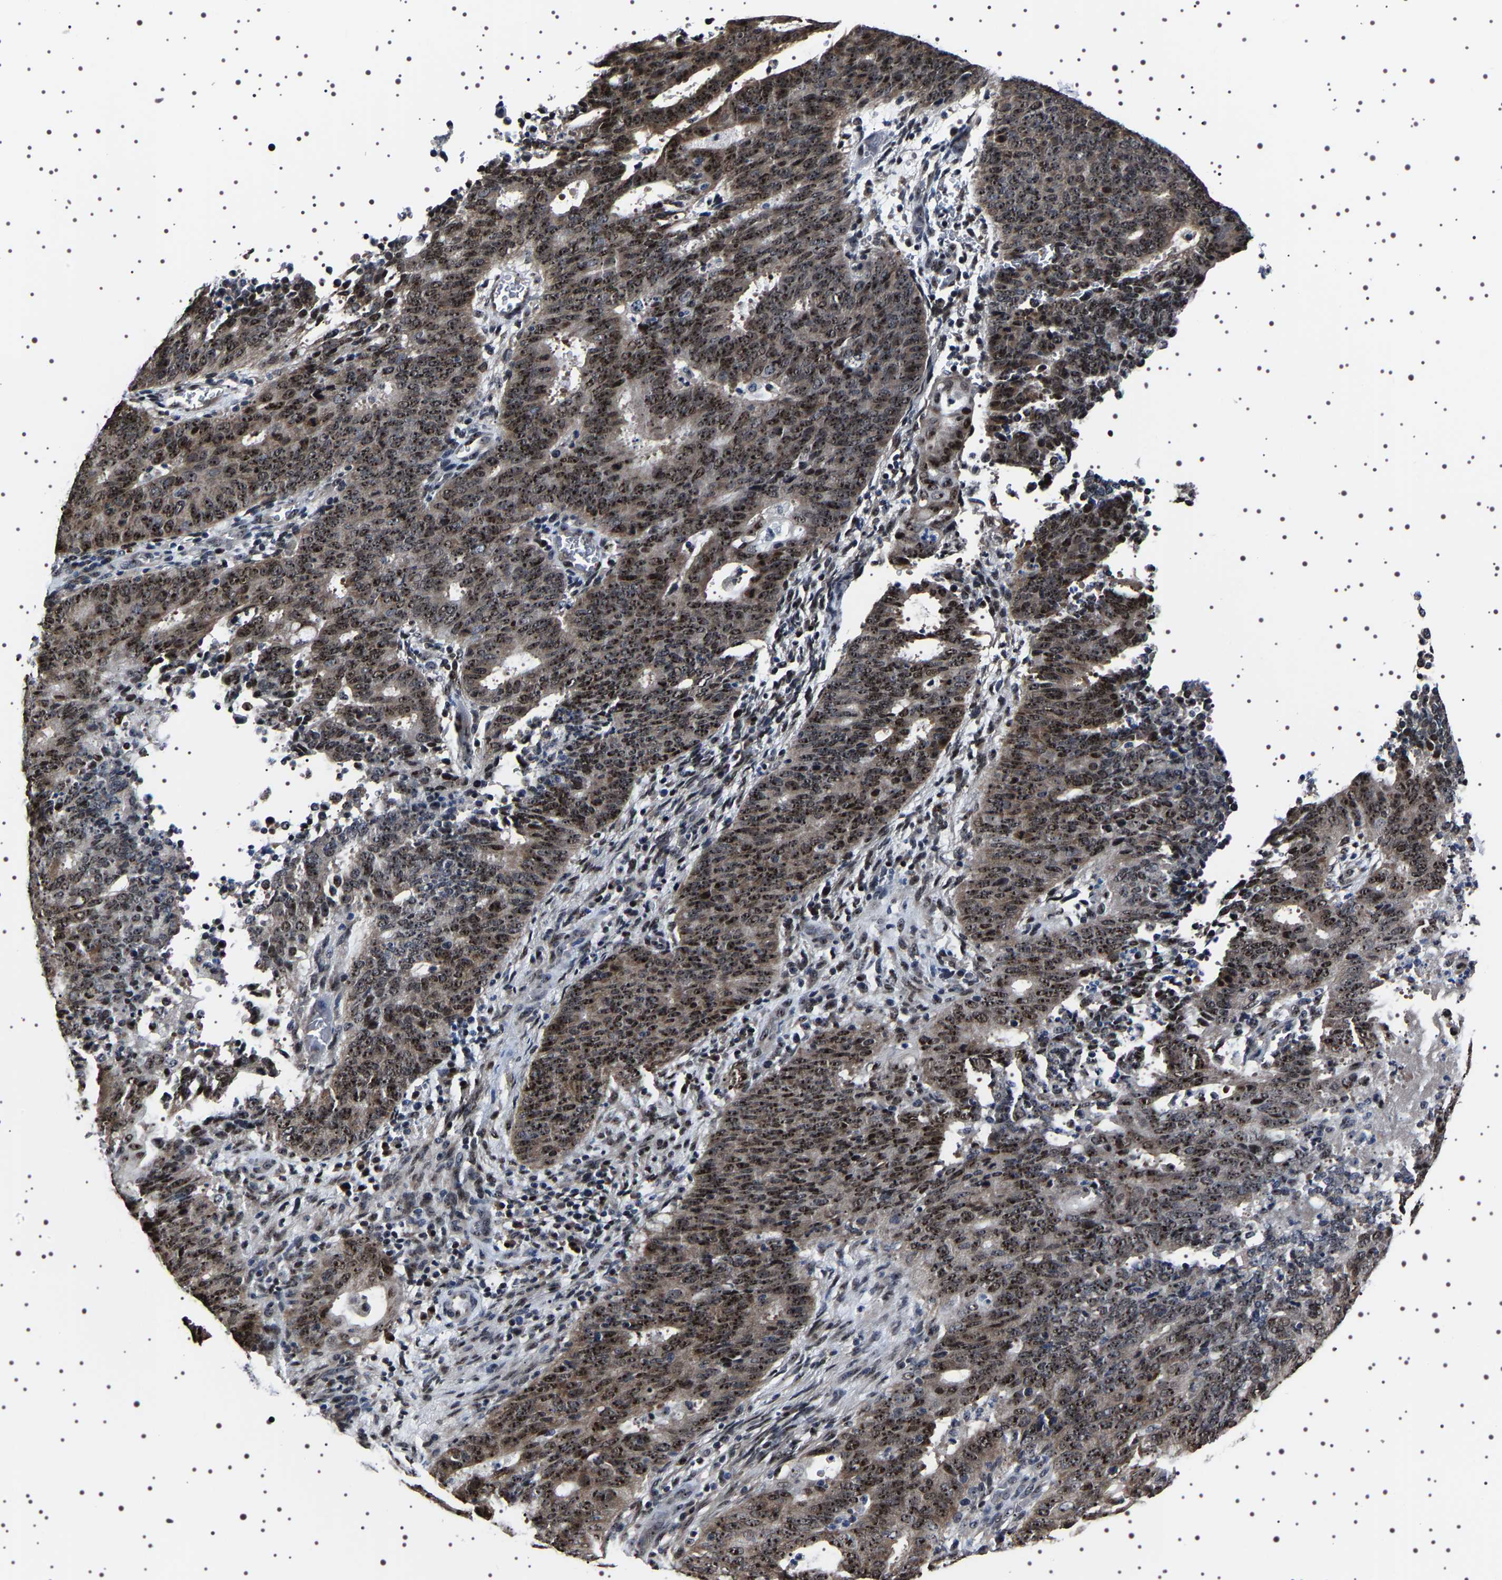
{"staining": {"intensity": "strong", "quantity": ">75%", "location": "nuclear"}, "tissue": "cervical cancer", "cell_type": "Tumor cells", "image_type": "cancer", "snomed": [{"axis": "morphology", "description": "Adenocarcinoma, NOS"}, {"axis": "topography", "description": "Cervix"}], "caption": "Immunohistochemistry micrograph of neoplastic tissue: human cervical cancer (adenocarcinoma) stained using immunohistochemistry displays high levels of strong protein expression localized specifically in the nuclear of tumor cells, appearing as a nuclear brown color.", "gene": "GNL3", "patient": {"sex": "female", "age": 44}}